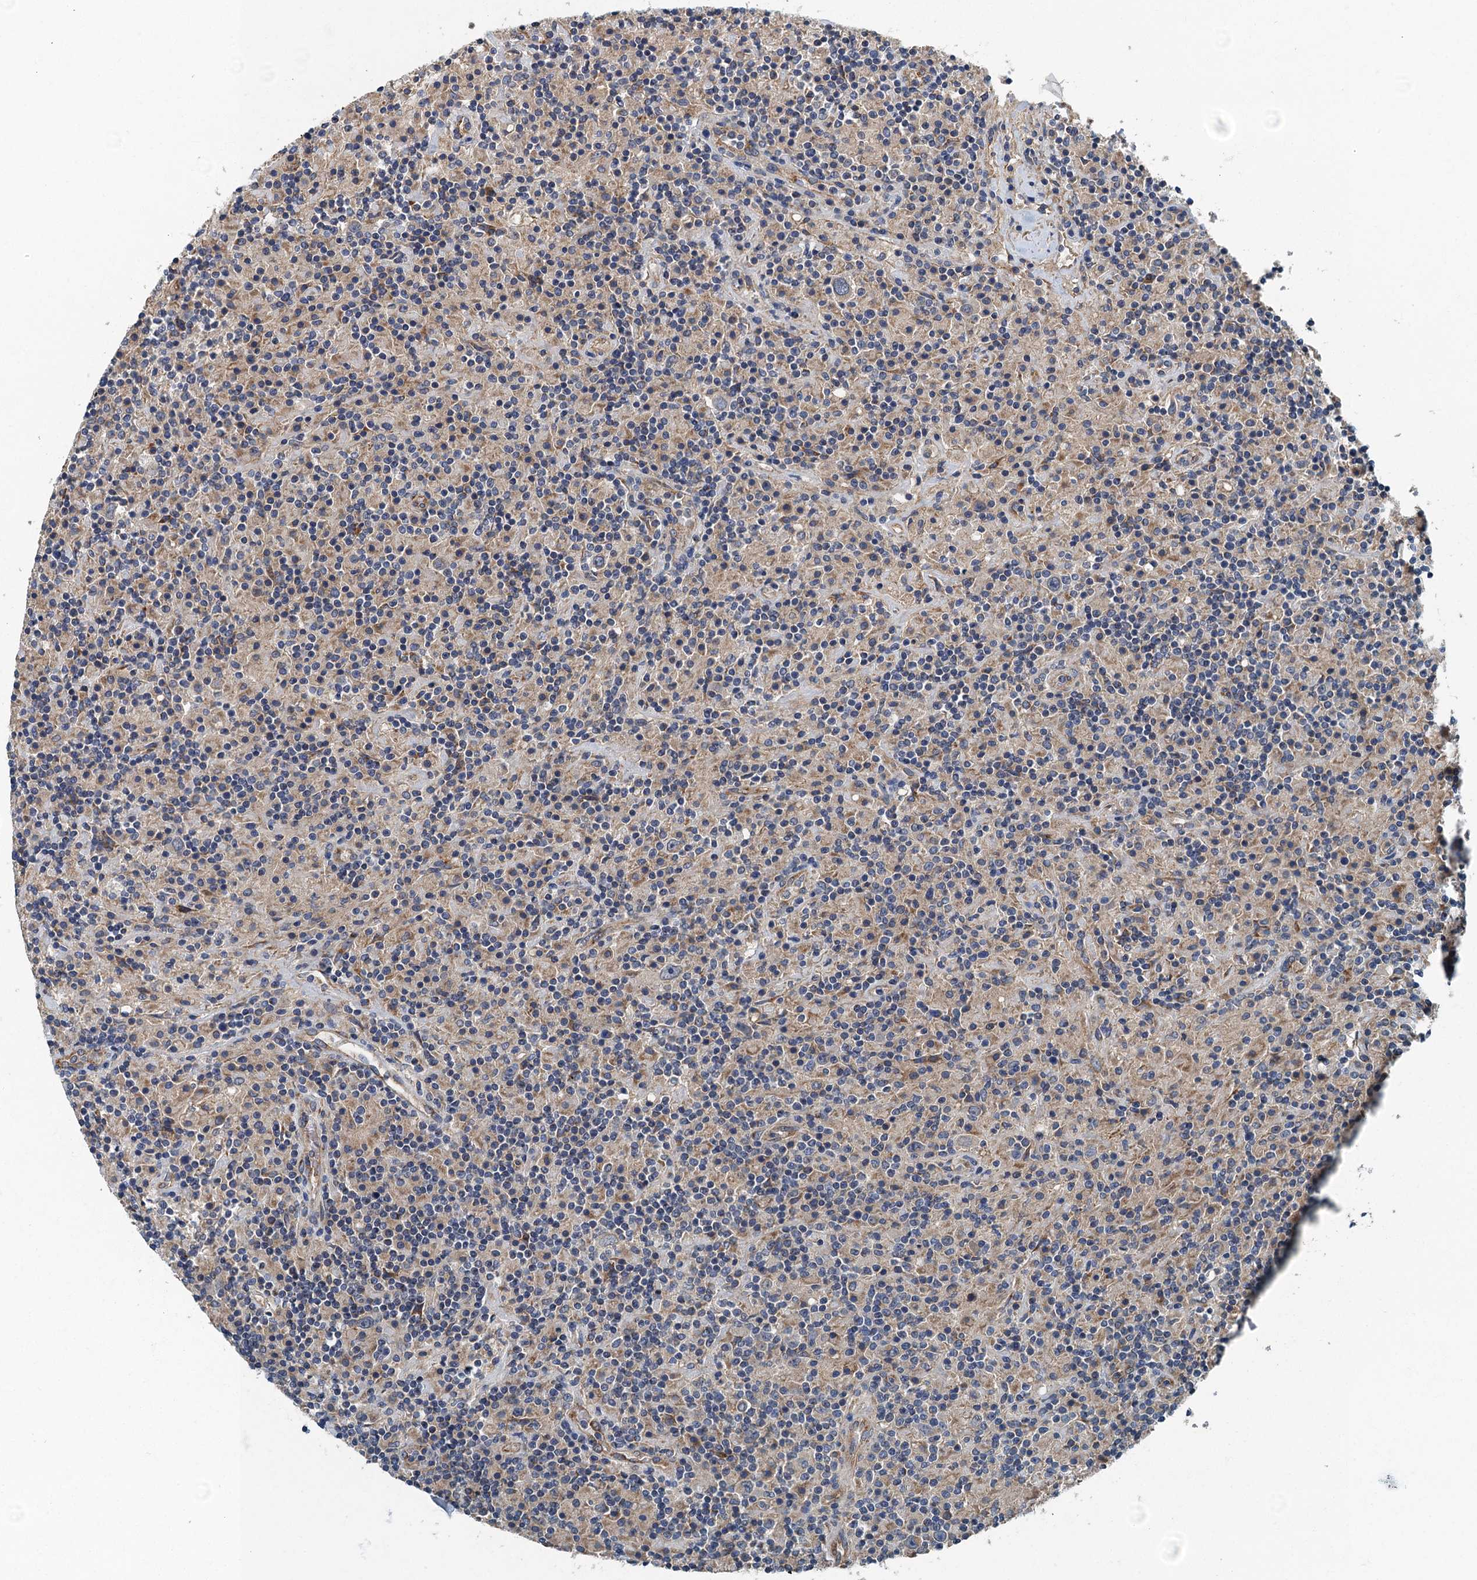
{"staining": {"intensity": "negative", "quantity": "none", "location": "none"}, "tissue": "lymphoma", "cell_type": "Tumor cells", "image_type": "cancer", "snomed": [{"axis": "morphology", "description": "Hodgkin's disease, NOS"}, {"axis": "topography", "description": "Lymph node"}], "caption": "Immunohistochemistry image of human lymphoma stained for a protein (brown), which exhibits no expression in tumor cells. The staining is performed using DAB brown chromogen with nuclei counter-stained in using hematoxylin.", "gene": "DDX49", "patient": {"sex": "male", "age": 70}}